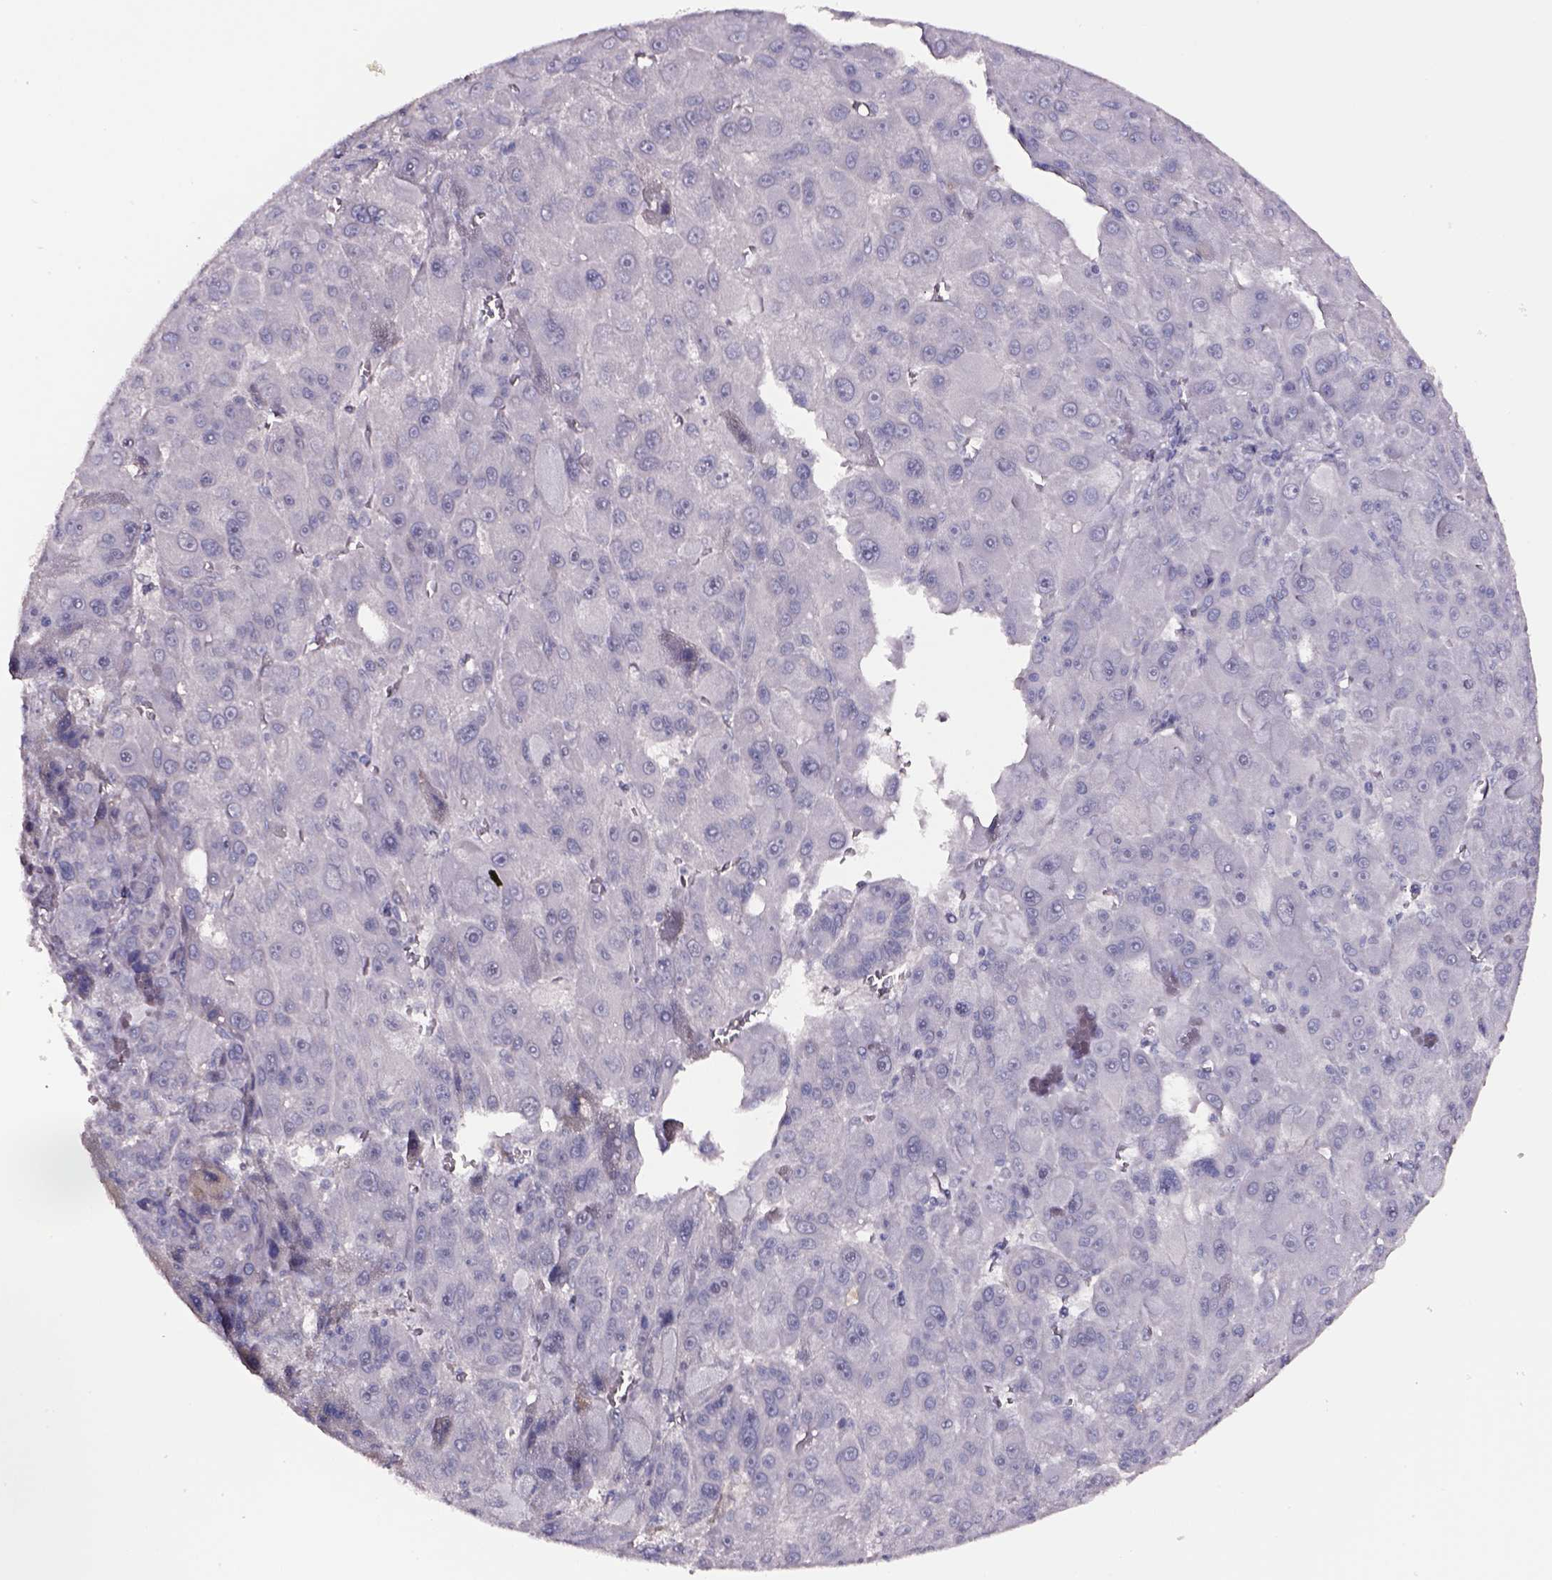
{"staining": {"intensity": "negative", "quantity": "none", "location": "none"}, "tissue": "liver cancer", "cell_type": "Tumor cells", "image_type": "cancer", "snomed": [{"axis": "morphology", "description": "Carcinoma, Hepatocellular, NOS"}, {"axis": "topography", "description": "Liver"}], "caption": "This is a micrograph of immunohistochemistry (IHC) staining of hepatocellular carcinoma (liver), which shows no expression in tumor cells.", "gene": "SMIM17", "patient": {"sex": "male", "age": 76}}